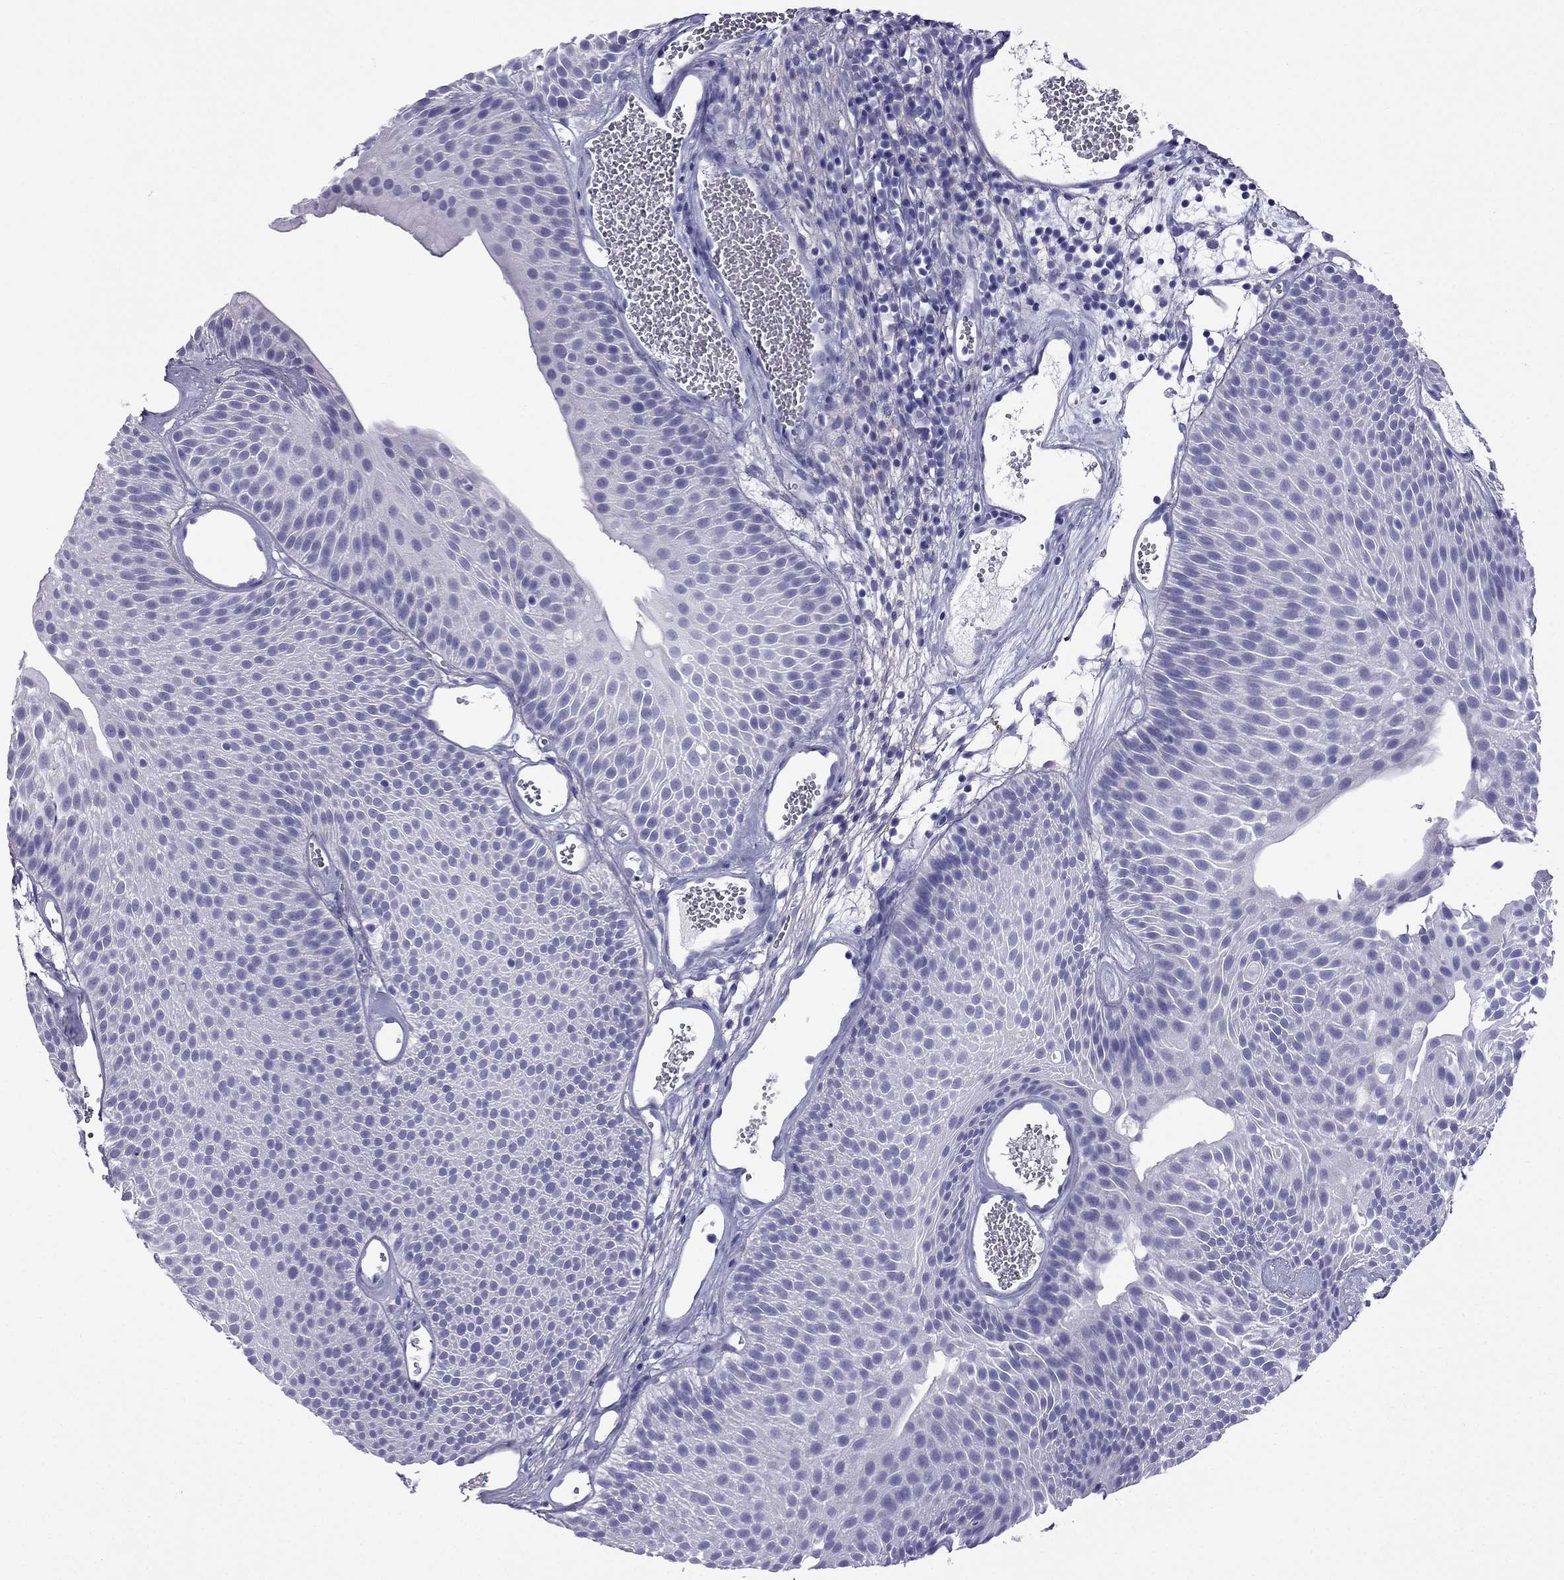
{"staining": {"intensity": "negative", "quantity": "none", "location": "none"}, "tissue": "urothelial cancer", "cell_type": "Tumor cells", "image_type": "cancer", "snomed": [{"axis": "morphology", "description": "Urothelial carcinoma, Low grade"}, {"axis": "topography", "description": "Urinary bladder"}], "caption": "DAB immunohistochemical staining of human urothelial cancer exhibits no significant positivity in tumor cells.", "gene": "ARR3", "patient": {"sex": "male", "age": 52}}